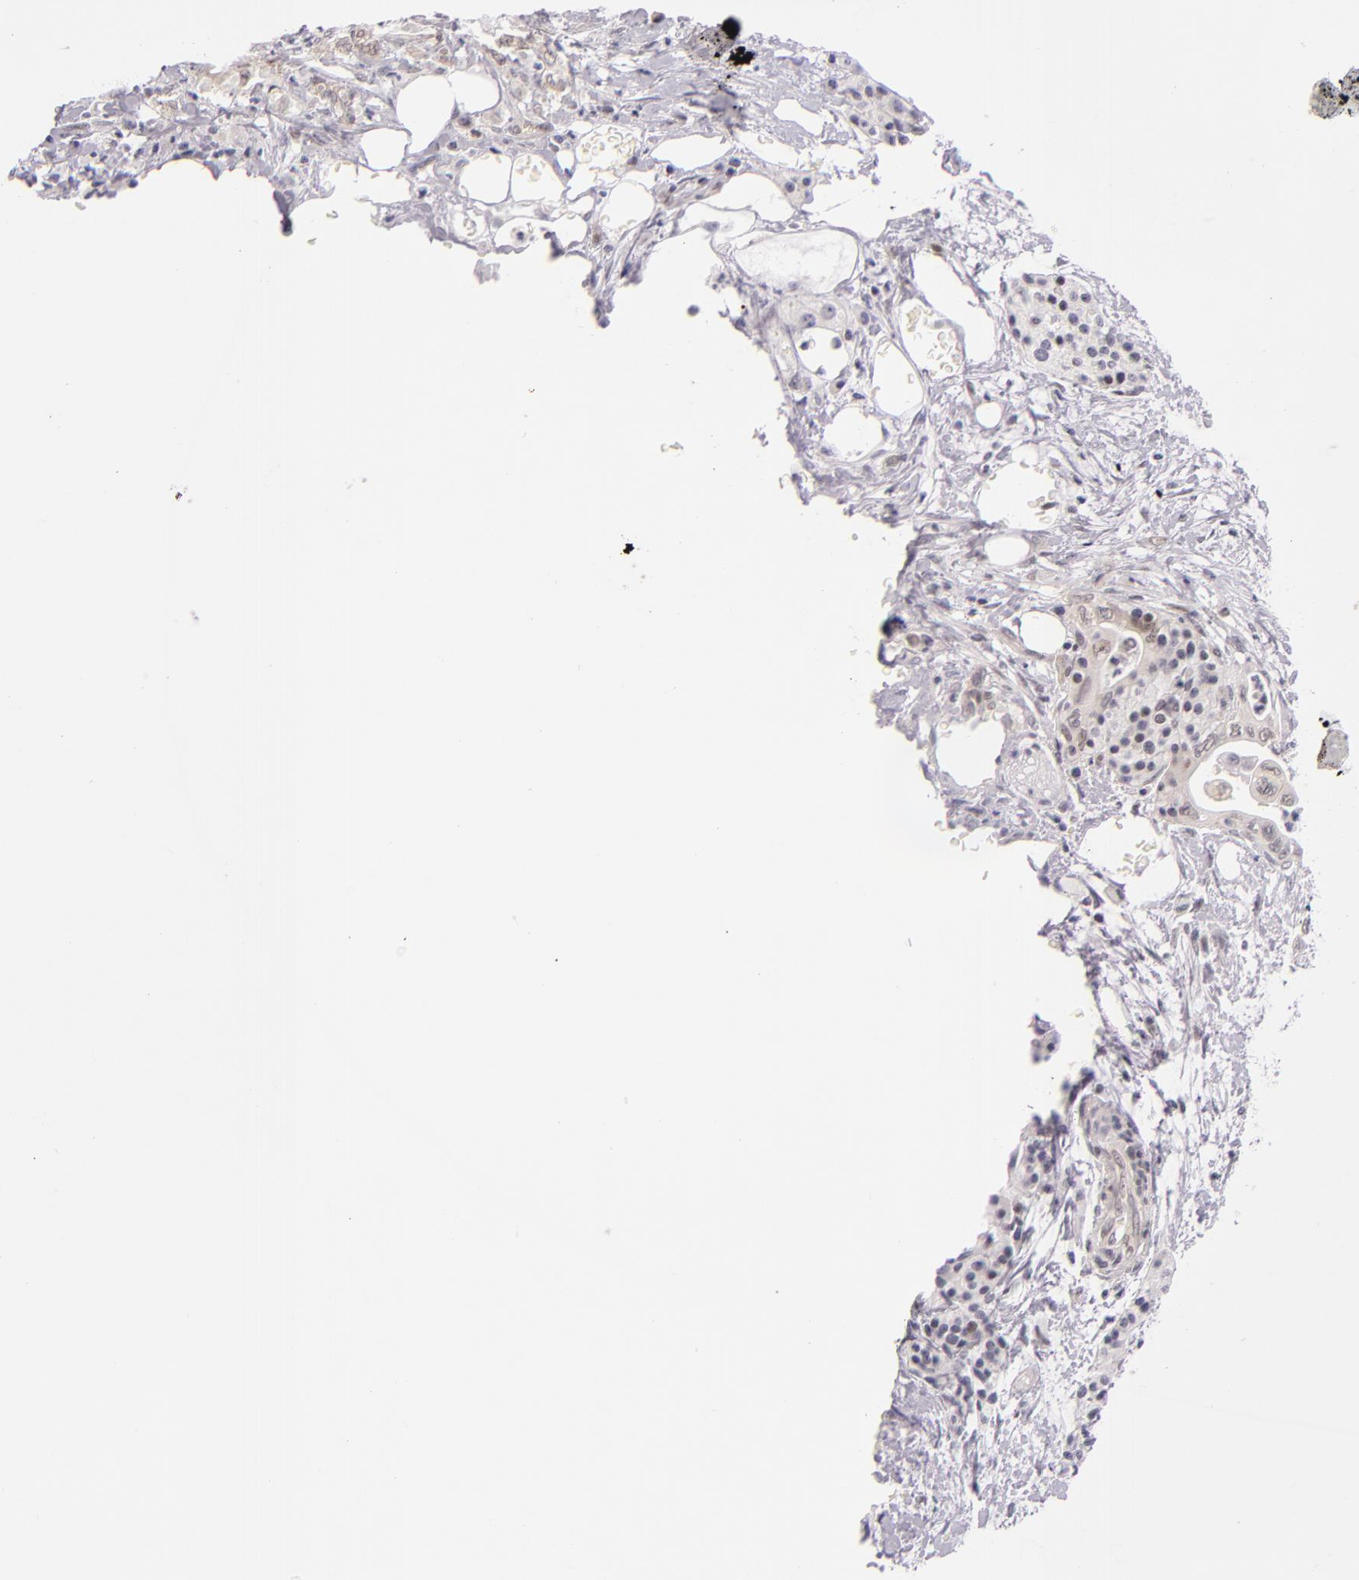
{"staining": {"intensity": "weak", "quantity": "<25%", "location": "nuclear"}, "tissue": "pancreatic cancer", "cell_type": "Tumor cells", "image_type": "cancer", "snomed": [{"axis": "morphology", "description": "Adenocarcinoma, NOS"}, {"axis": "topography", "description": "Pancreas"}], "caption": "Protein analysis of pancreatic adenocarcinoma reveals no significant positivity in tumor cells. The staining is performed using DAB brown chromogen with nuclei counter-stained in using hematoxylin.", "gene": "BCL3", "patient": {"sex": "female", "age": 66}}